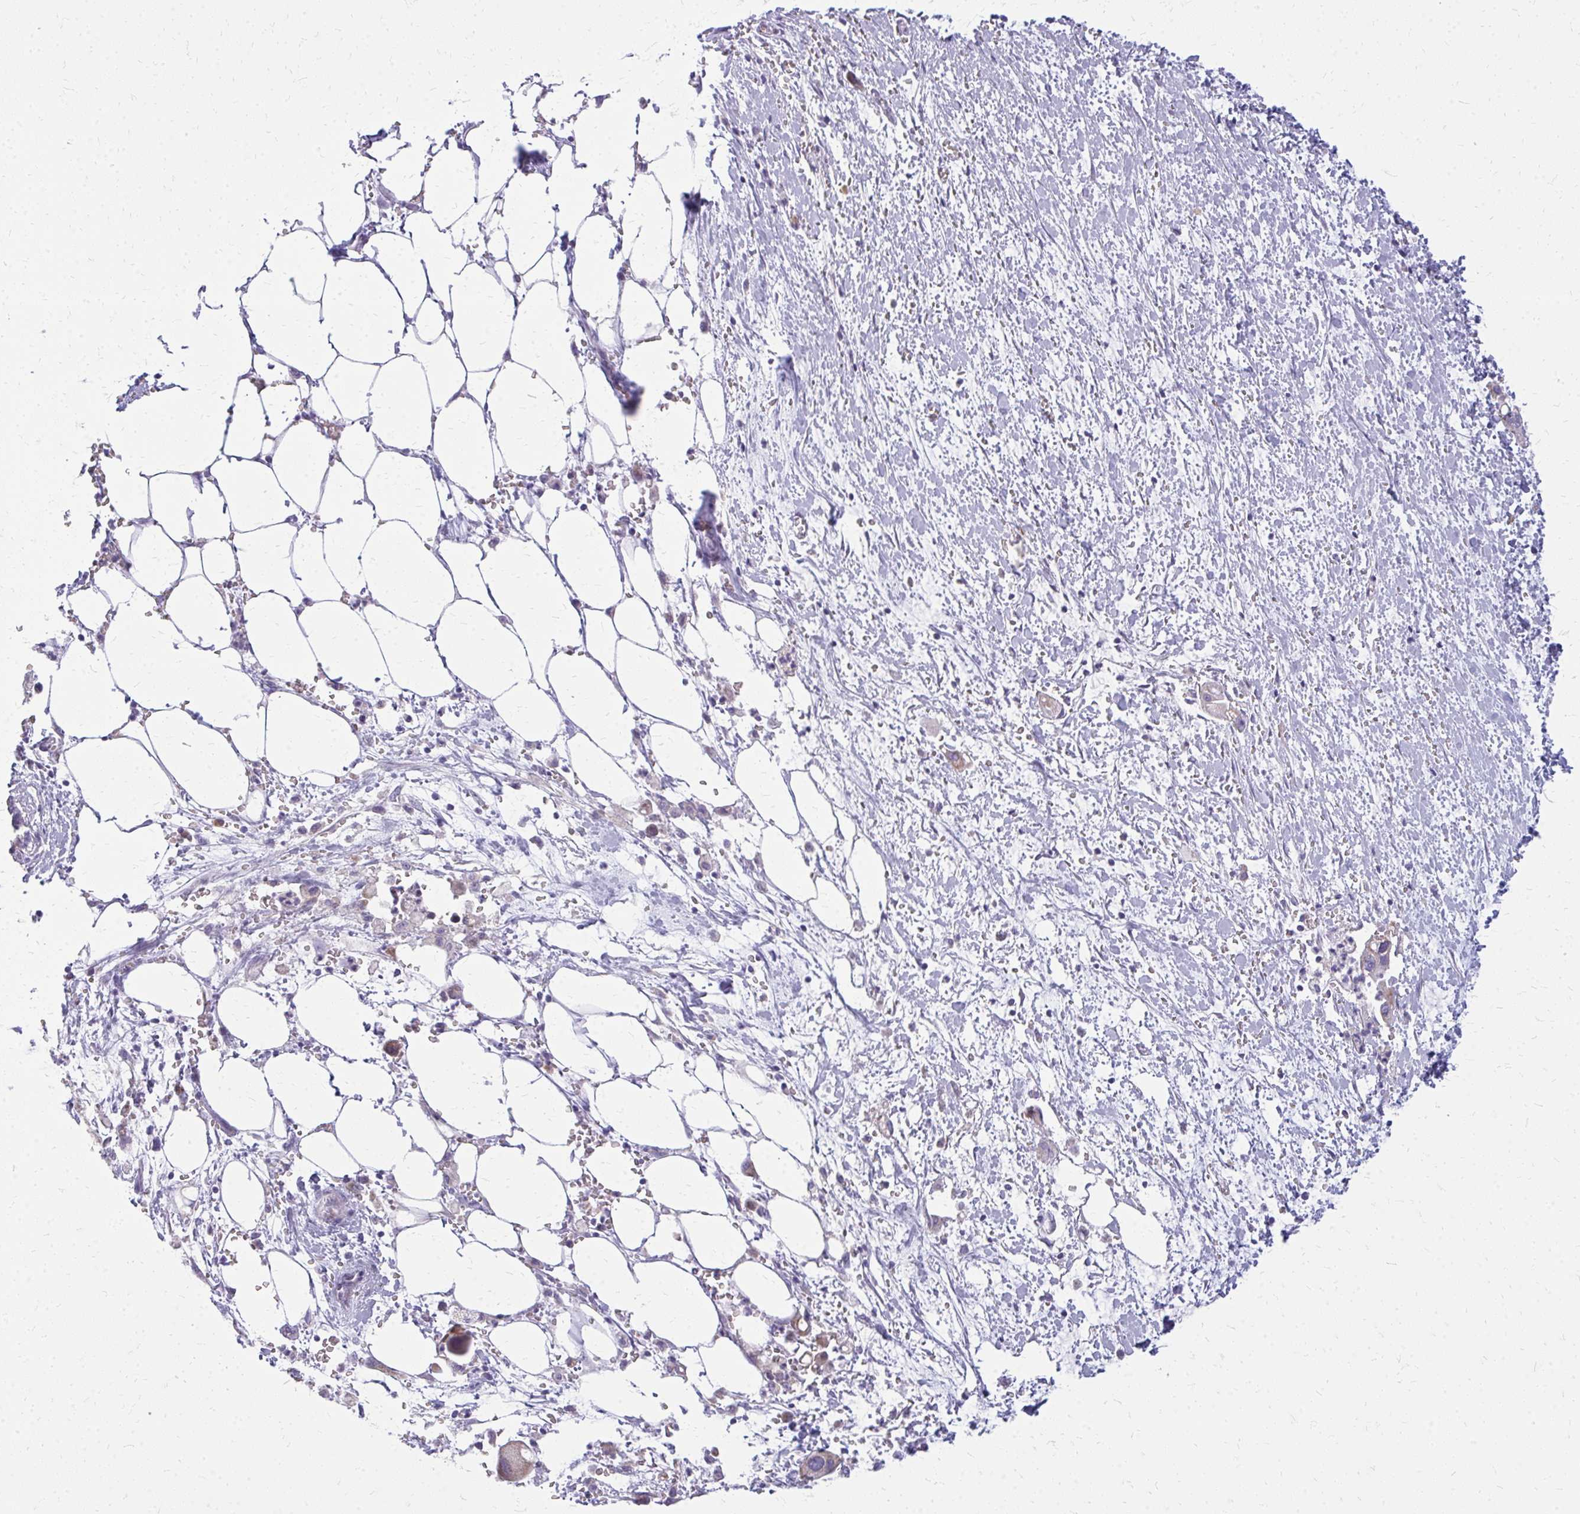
{"staining": {"intensity": "weak", "quantity": "<25%", "location": "cytoplasmic/membranous"}, "tissue": "pancreatic cancer", "cell_type": "Tumor cells", "image_type": "cancer", "snomed": [{"axis": "morphology", "description": "Adenocarcinoma, NOS"}, {"axis": "topography", "description": "Pancreas"}], "caption": "This is a image of immunohistochemistry (IHC) staining of pancreatic cancer (adenocarcinoma), which shows no positivity in tumor cells.", "gene": "IFIT1", "patient": {"sex": "male", "age": 61}}